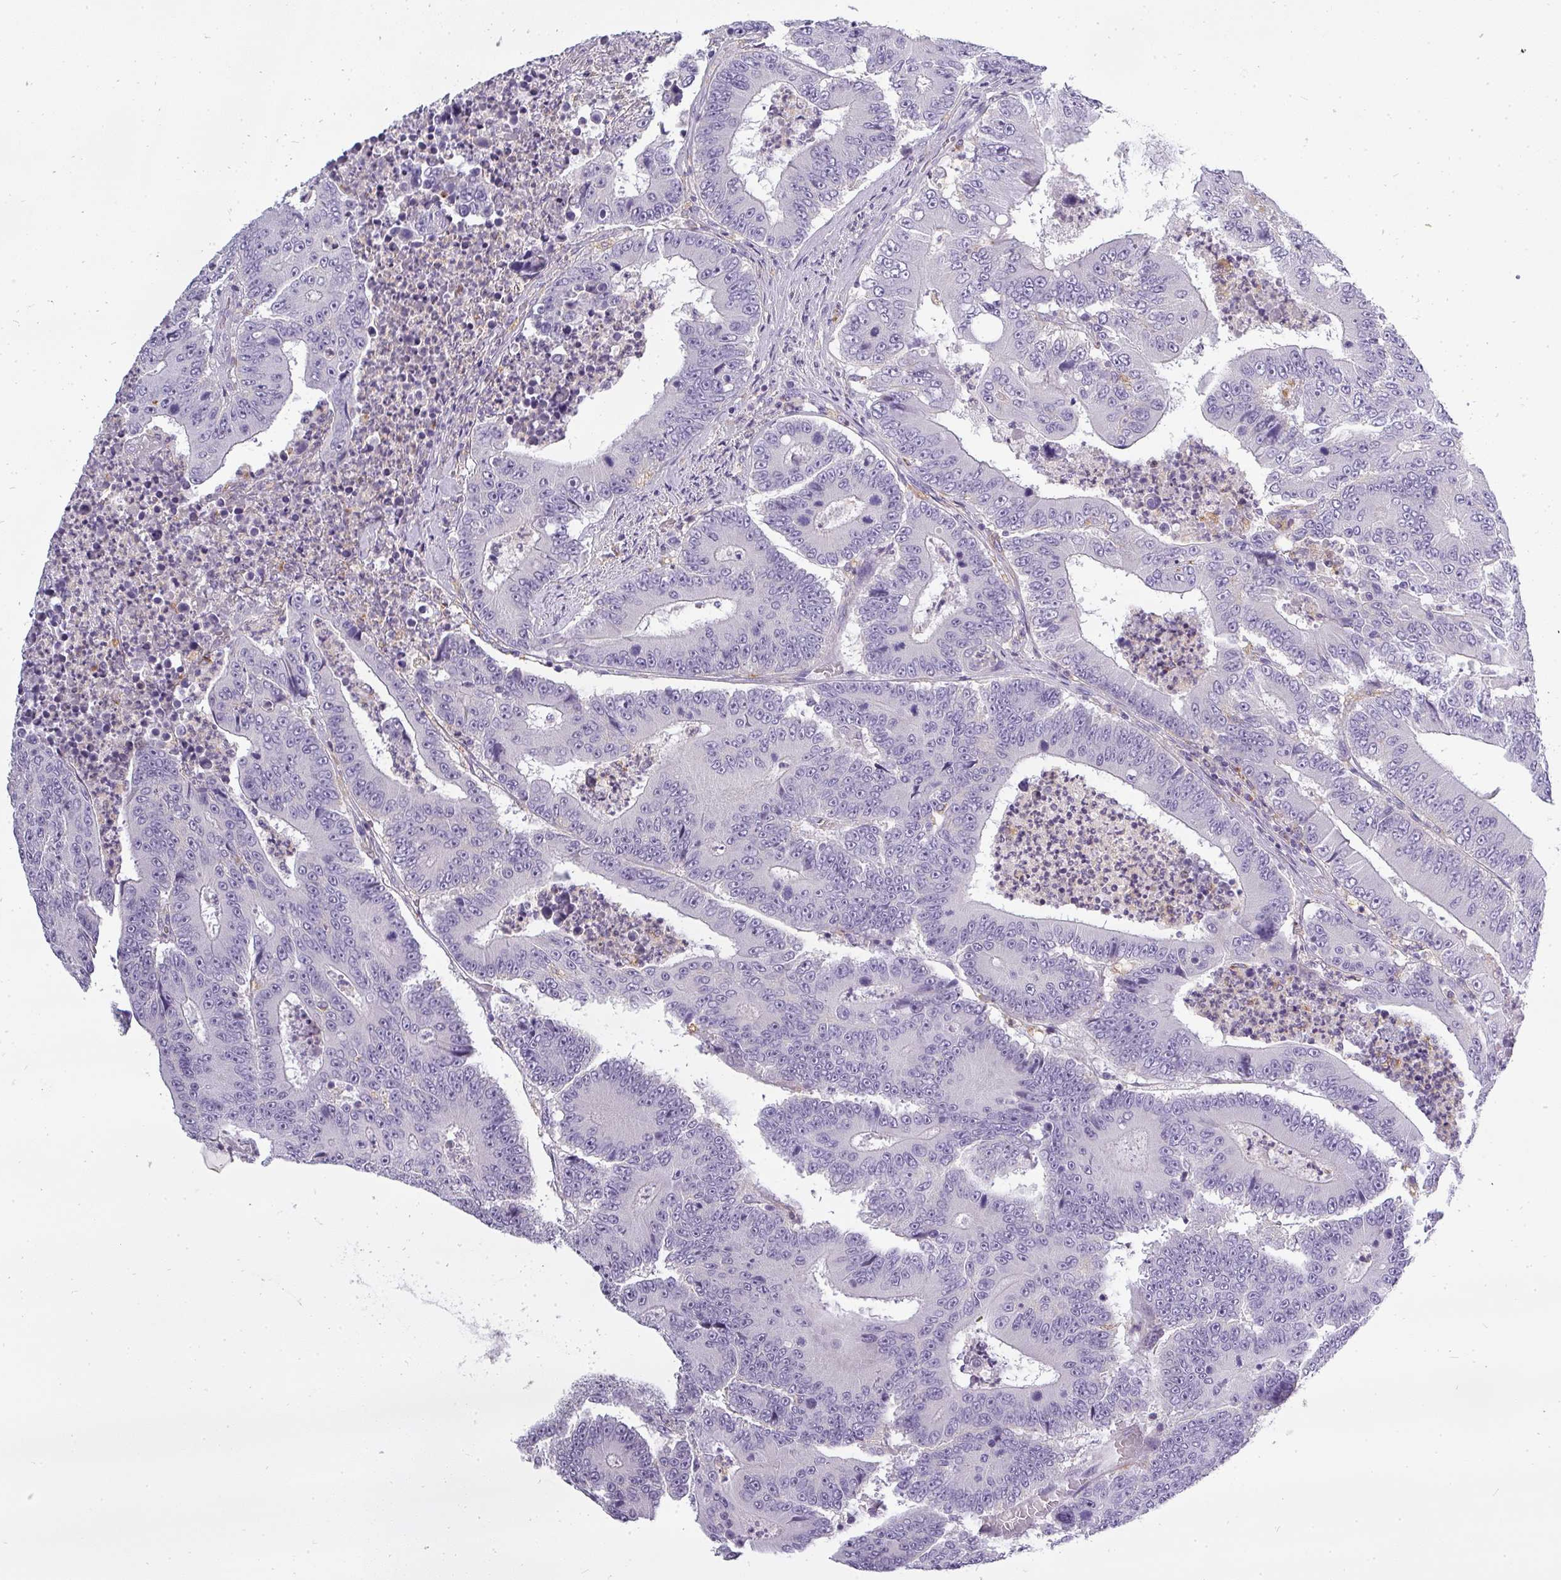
{"staining": {"intensity": "negative", "quantity": "none", "location": "none"}, "tissue": "colorectal cancer", "cell_type": "Tumor cells", "image_type": "cancer", "snomed": [{"axis": "morphology", "description": "Adenocarcinoma, NOS"}, {"axis": "topography", "description": "Colon"}], "caption": "High power microscopy image of an IHC histopathology image of adenocarcinoma (colorectal), revealing no significant staining in tumor cells. Nuclei are stained in blue.", "gene": "ATP6V1D", "patient": {"sex": "male", "age": 83}}